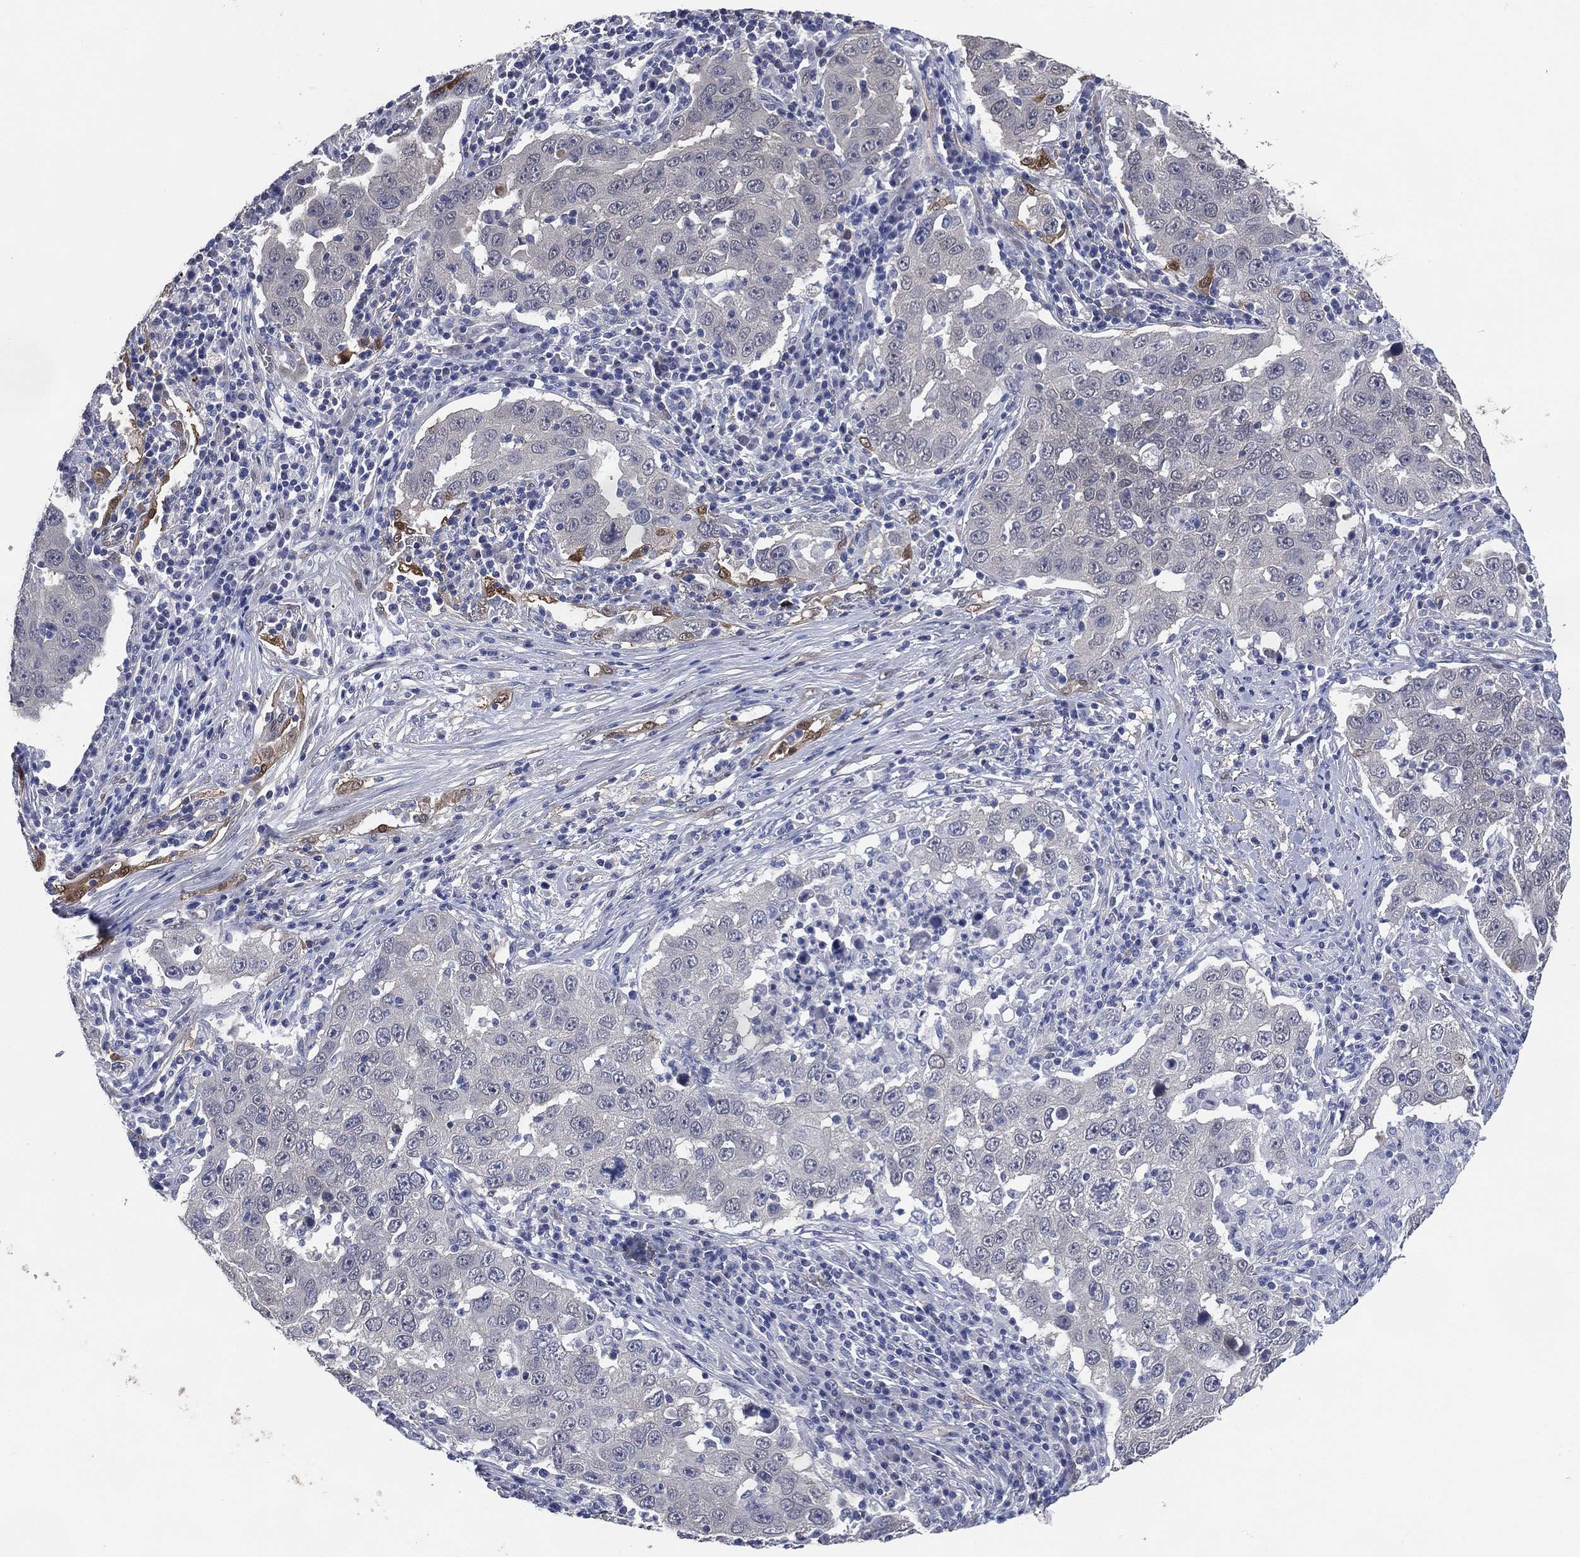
{"staining": {"intensity": "negative", "quantity": "none", "location": "none"}, "tissue": "lung cancer", "cell_type": "Tumor cells", "image_type": "cancer", "snomed": [{"axis": "morphology", "description": "Adenocarcinoma, NOS"}, {"axis": "topography", "description": "Lung"}], "caption": "Tumor cells show no significant expression in lung cancer (adenocarcinoma).", "gene": "AK1", "patient": {"sex": "male", "age": 73}}